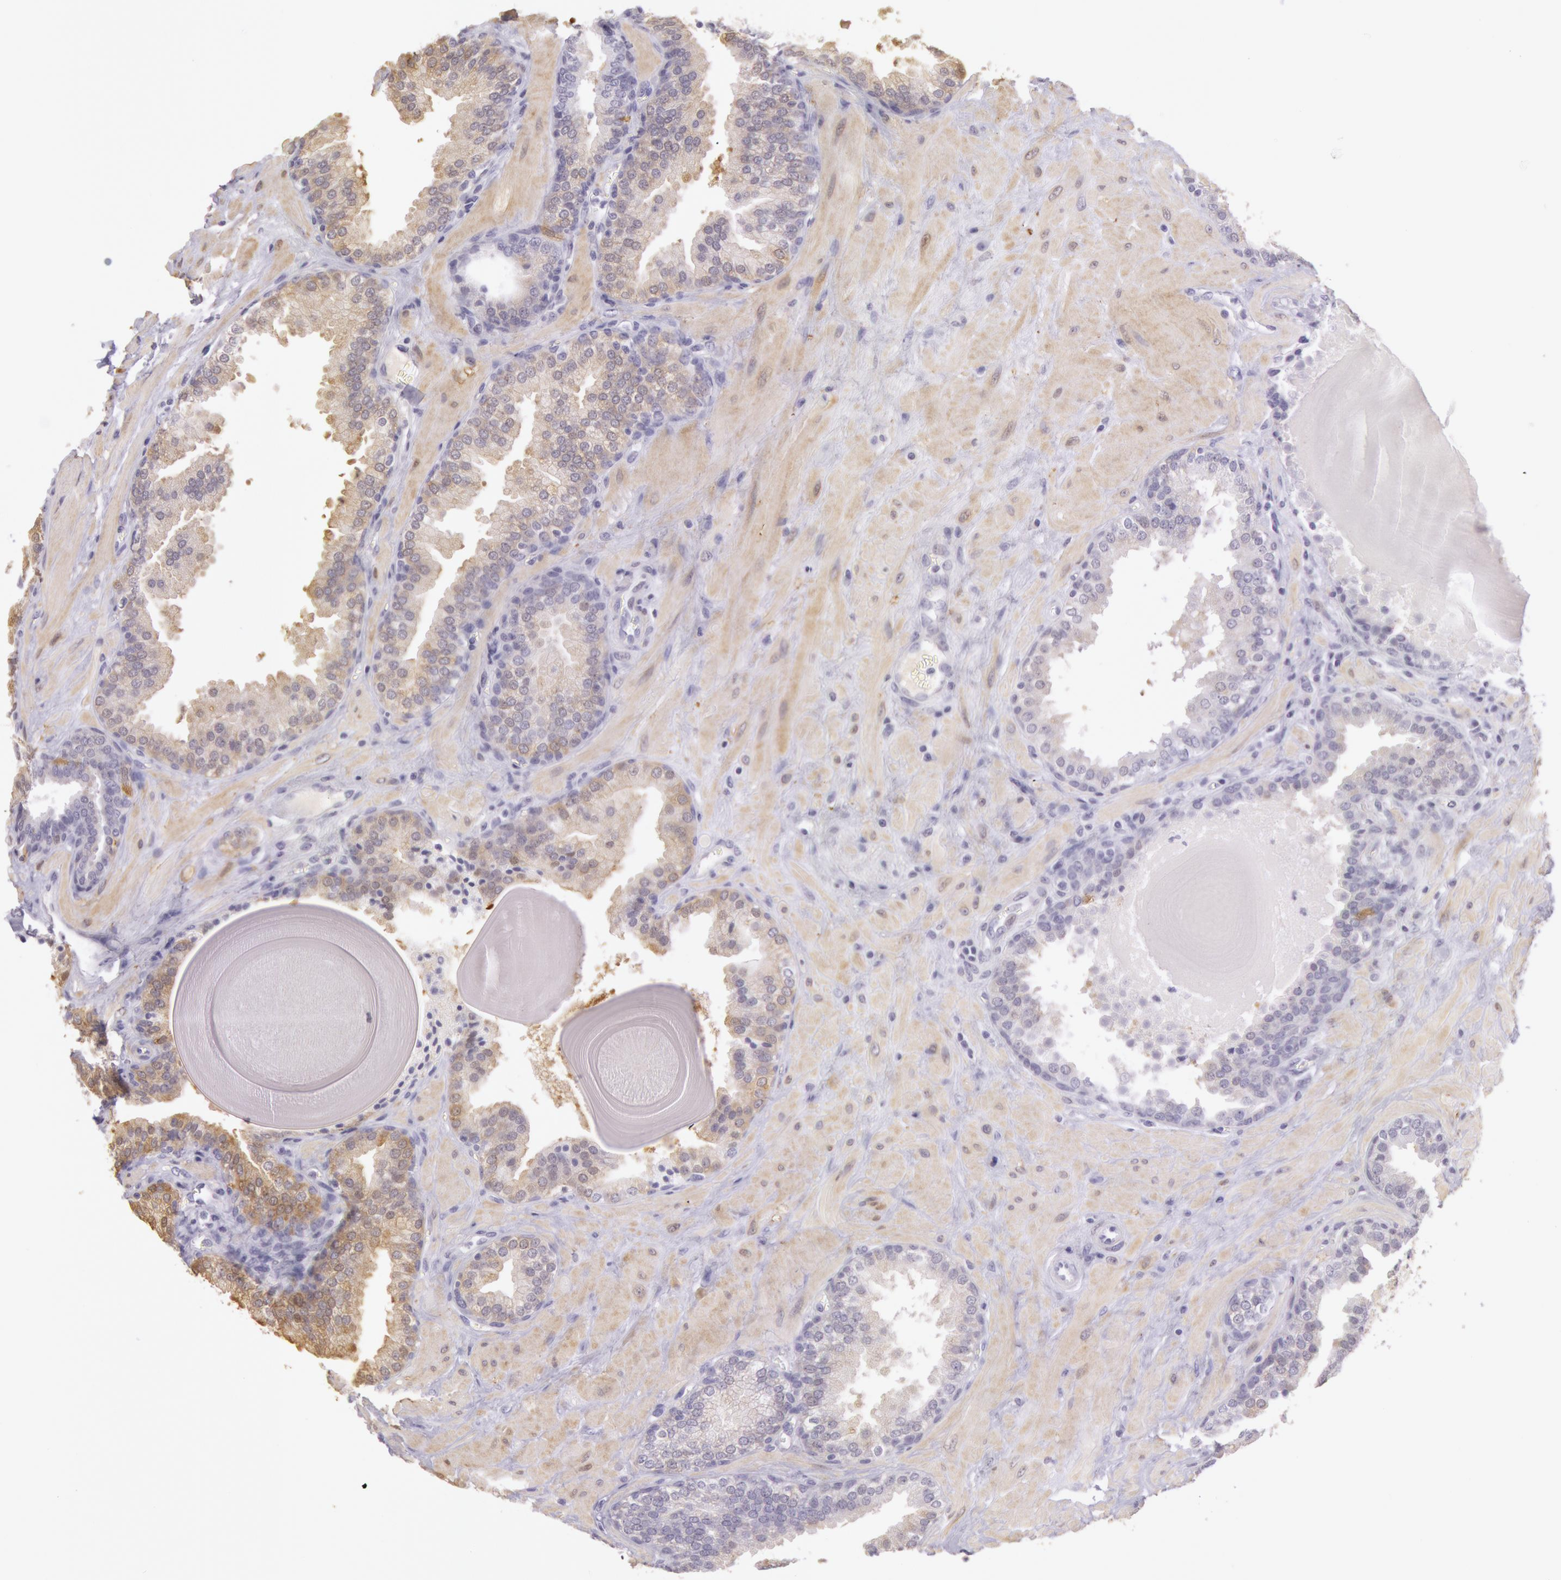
{"staining": {"intensity": "weak", "quantity": "25%-75%", "location": "cytoplasmic/membranous"}, "tissue": "prostate", "cell_type": "Glandular cells", "image_type": "normal", "snomed": [{"axis": "morphology", "description": "Normal tissue, NOS"}, {"axis": "topography", "description": "Prostate"}], "caption": "Immunohistochemical staining of unremarkable prostate demonstrates weak cytoplasmic/membranous protein positivity in about 25%-75% of glandular cells.", "gene": "CKB", "patient": {"sex": "male", "age": 51}}